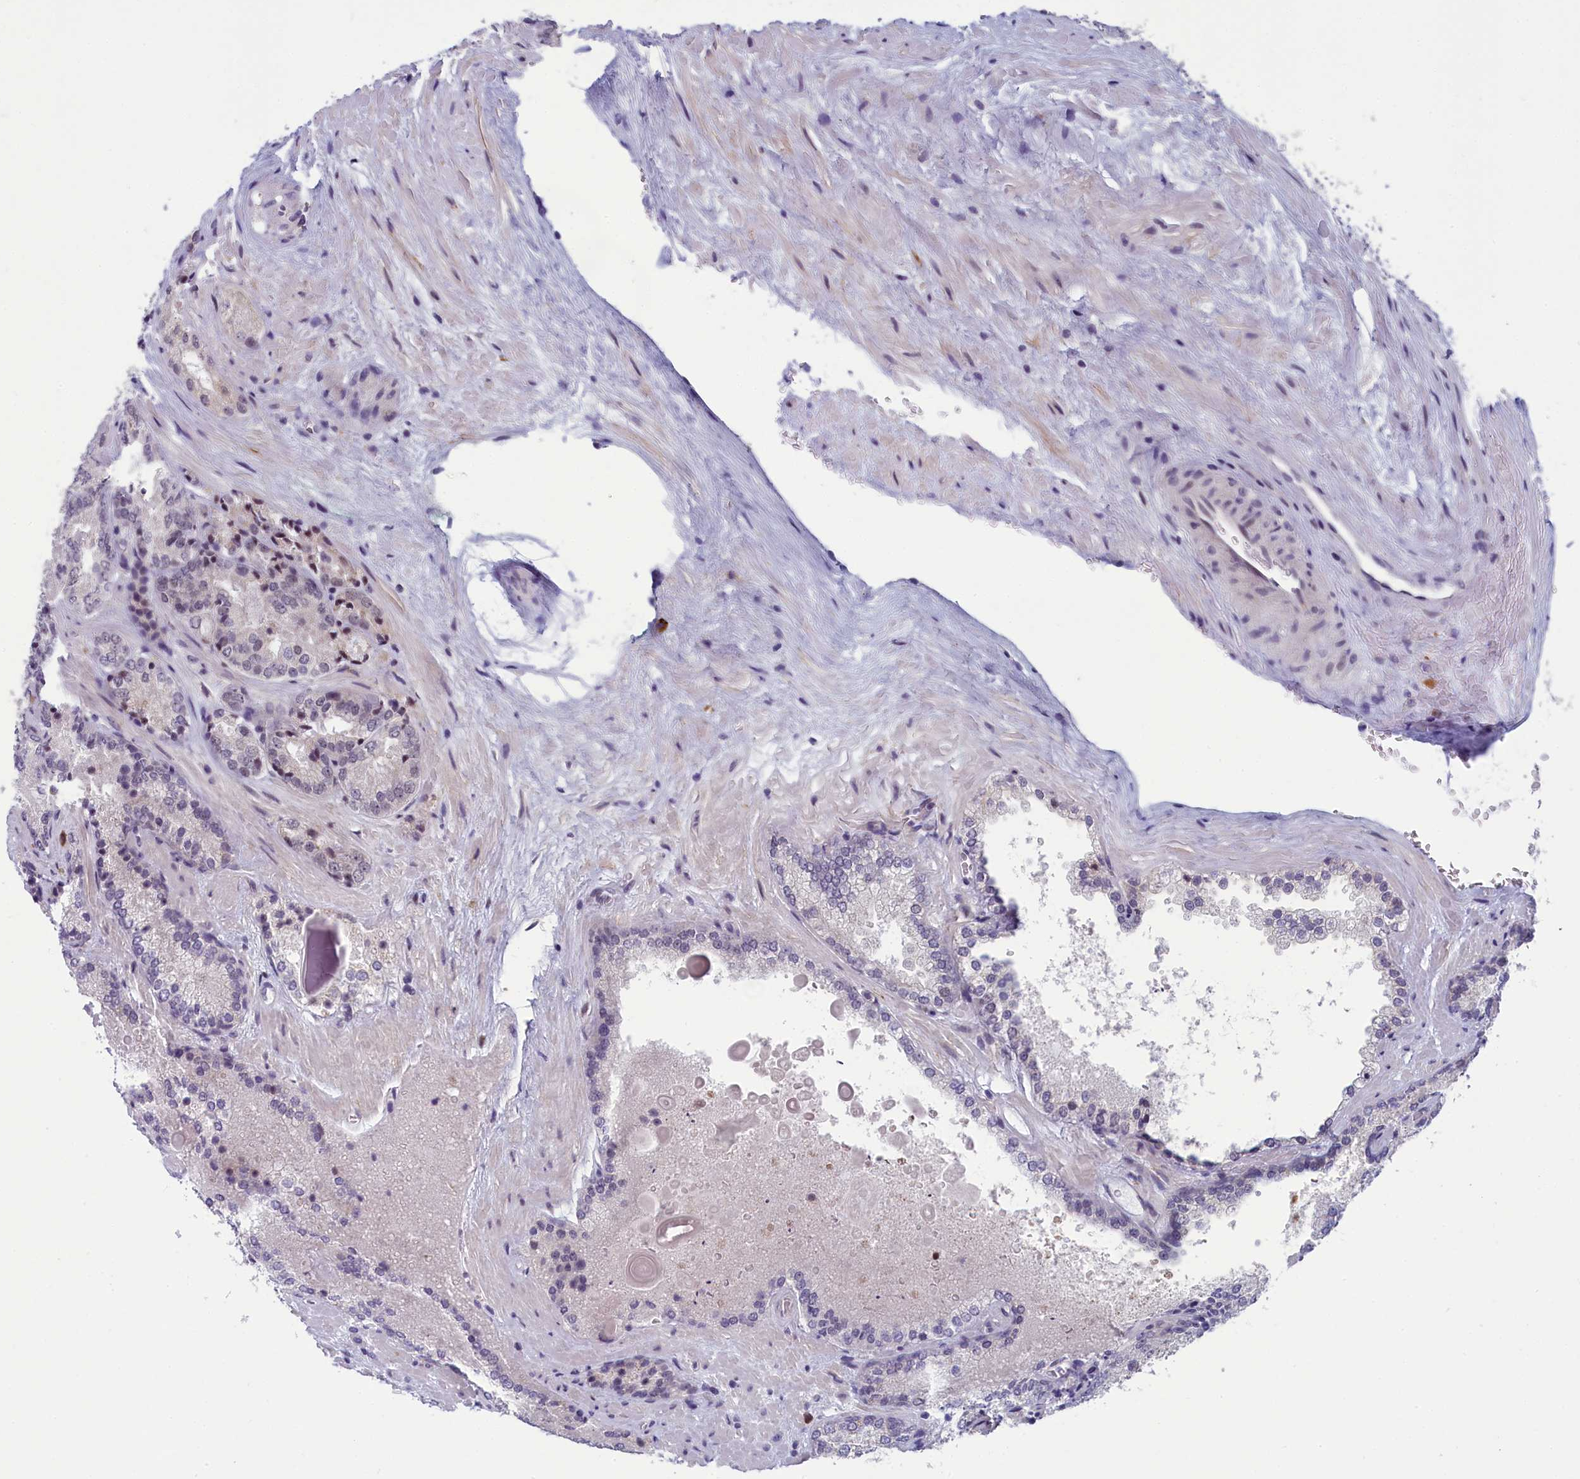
{"staining": {"intensity": "negative", "quantity": "none", "location": "none"}, "tissue": "prostate cancer", "cell_type": "Tumor cells", "image_type": "cancer", "snomed": [{"axis": "morphology", "description": "Adenocarcinoma, Low grade"}, {"axis": "topography", "description": "Prostate"}], "caption": "Micrograph shows no protein positivity in tumor cells of adenocarcinoma (low-grade) (prostate) tissue. (DAB immunohistochemistry (IHC), high magnification).", "gene": "CNEP1R1", "patient": {"sex": "male", "age": 74}}